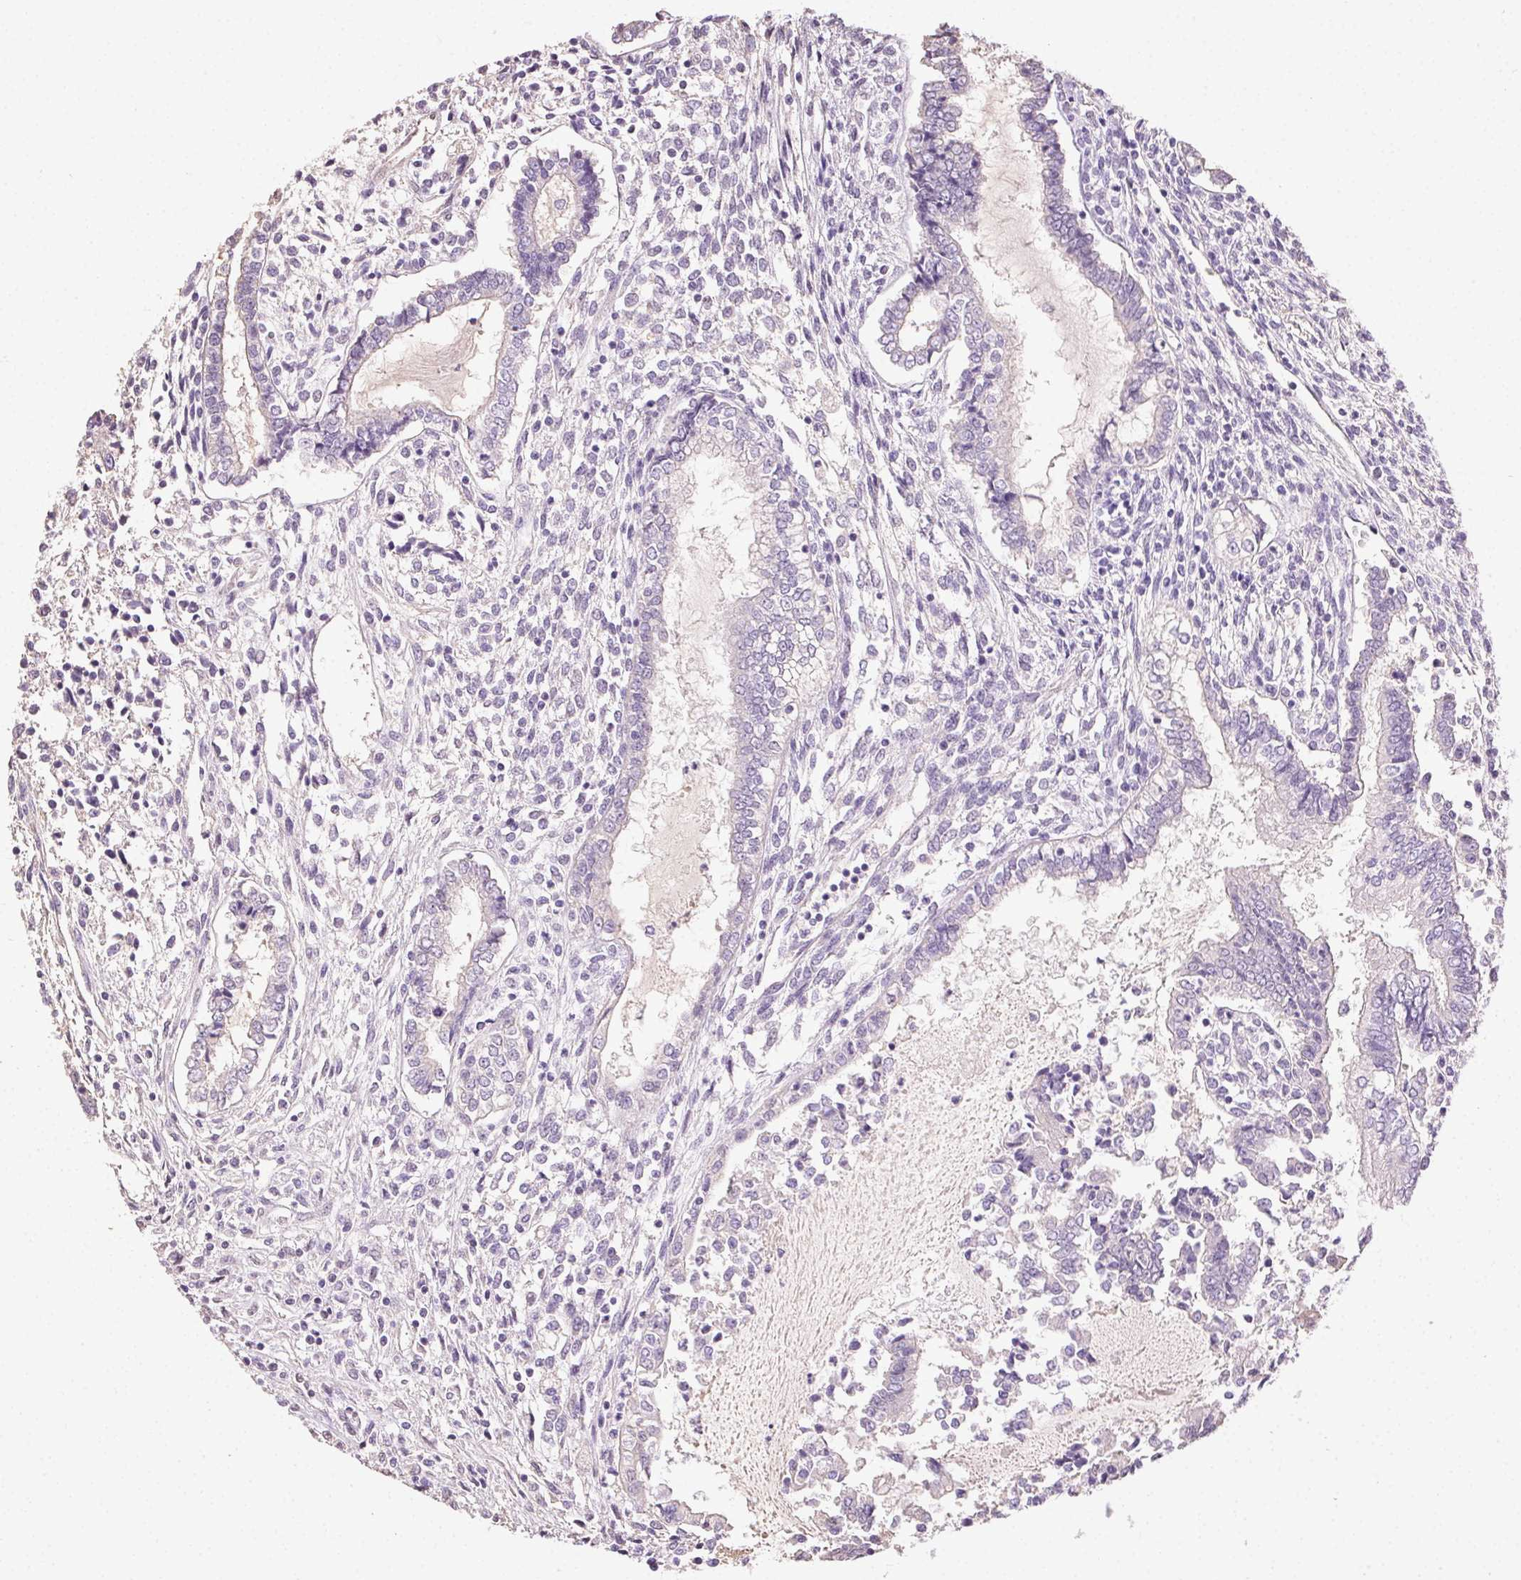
{"staining": {"intensity": "negative", "quantity": "none", "location": "none"}, "tissue": "testis cancer", "cell_type": "Tumor cells", "image_type": "cancer", "snomed": [{"axis": "morphology", "description": "Carcinoma, Embryonal, NOS"}, {"axis": "topography", "description": "Testis"}], "caption": "This image is of testis cancer (embryonal carcinoma) stained with immunohistochemistry (IHC) to label a protein in brown with the nuclei are counter-stained blue. There is no positivity in tumor cells.", "gene": "SYCE2", "patient": {"sex": "male", "age": 37}}